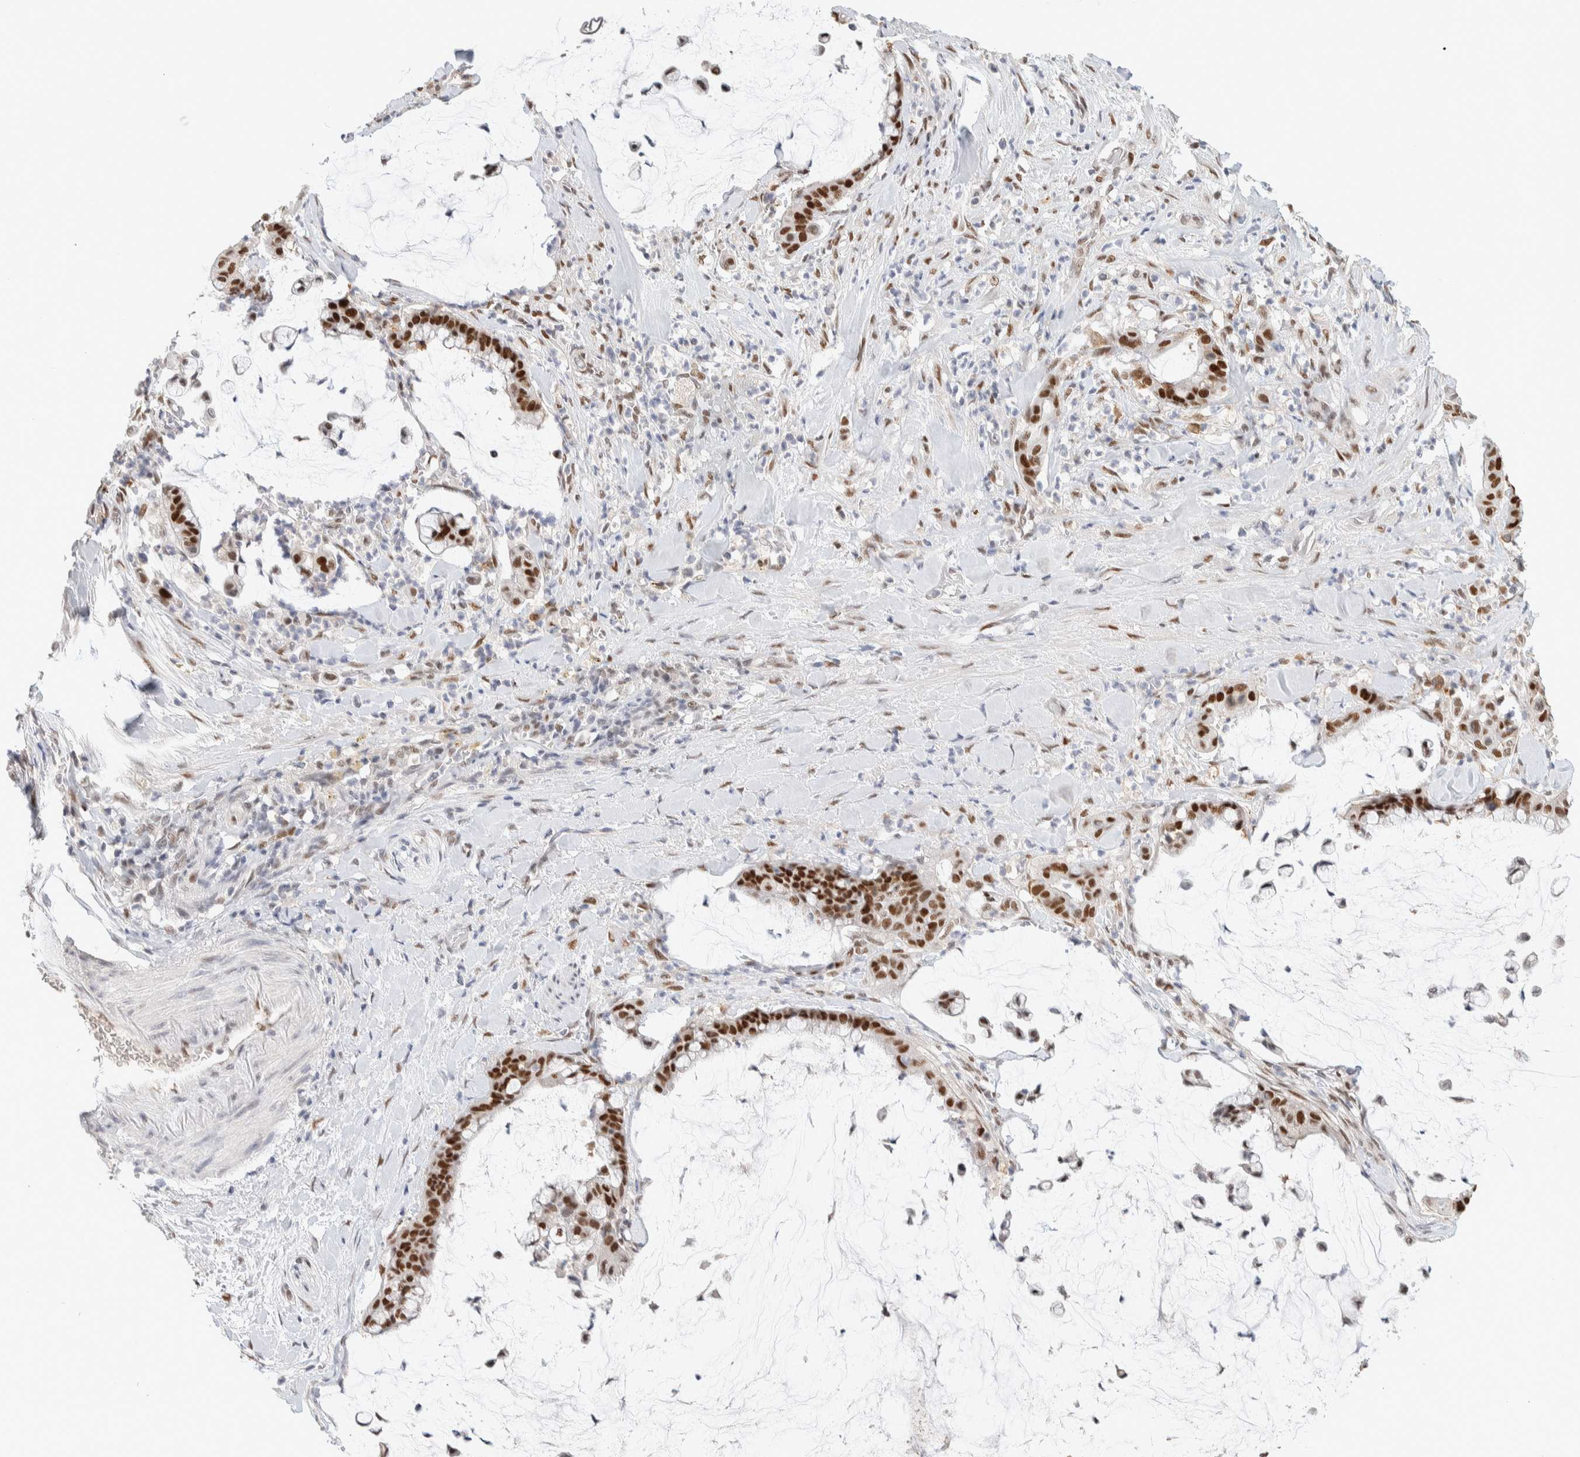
{"staining": {"intensity": "strong", "quantity": ">75%", "location": "nuclear"}, "tissue": "pancreatic cancer", "cell_type": "Tumor cells", "image_type": "cancer", "snomed": [{"axis": "morphology", "description": "Adenocarcinoma, NOS"}, {"axis": "topography", "description": "Pancreas"}], "caption": "Pancreatic adenocarcinoma stained for a protein (brown) demonstrates strong nuclear positive staining in approximately >75% of tumor cells.", "gene": "PUS7", "patient": {"sex": "male", "age": 41}}